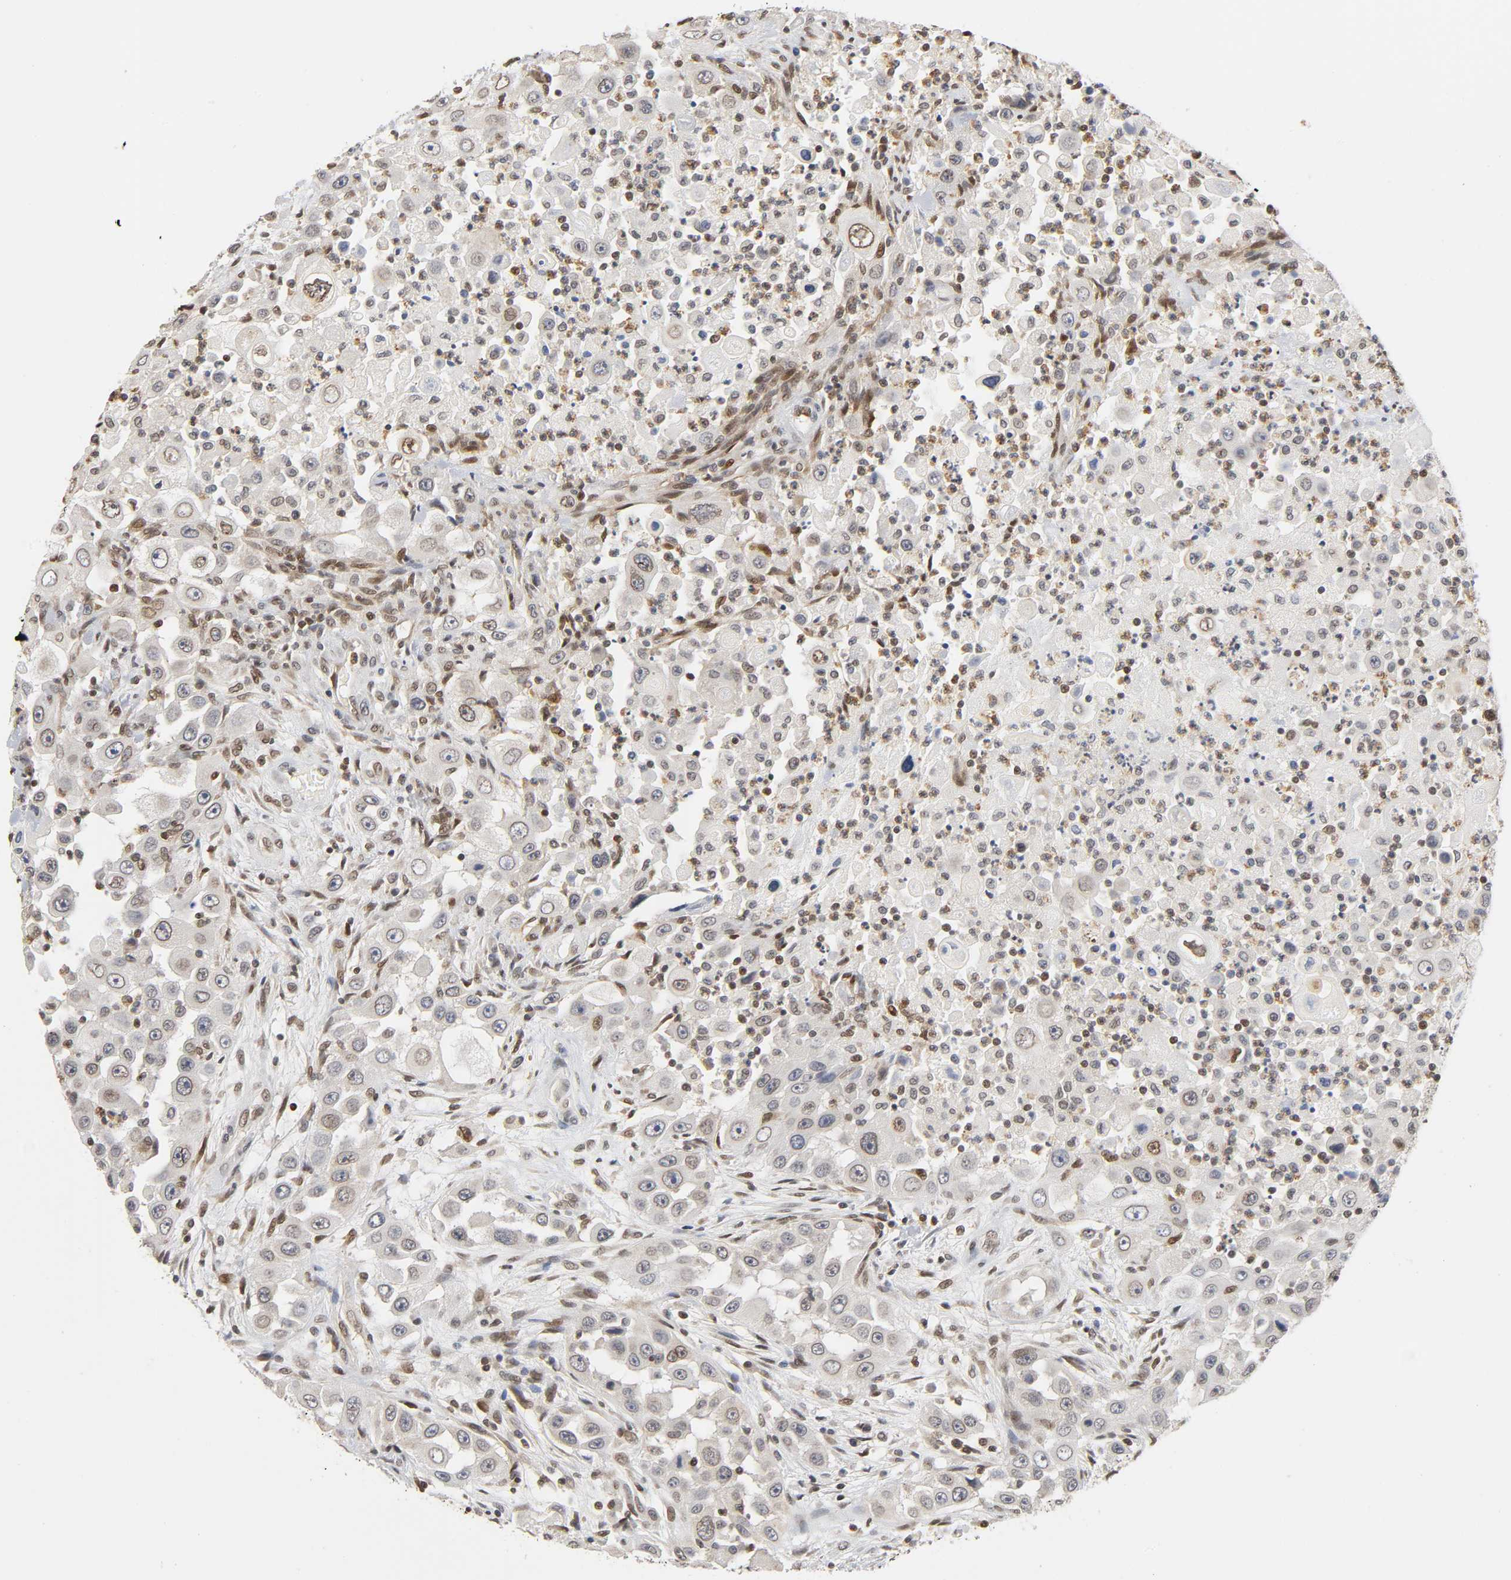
{"staining": {"intensity": "negative", "quantity": "none", "location": "none"}, "tissue": "head and neck cancer", "cell_type": "Tumor cells", "image_type": "cancer", "snomed": [{"axis": "morphology", "description": "Carcinoma, NOS"}, {"axis": "topography", "description": "Head-Neck"}], "caption": "IHC of human carcinoma (head and neck) displays no positivity in tumor cells.", "gene": "SUMO1", "patient": {"sex": "male", "age": 87}}